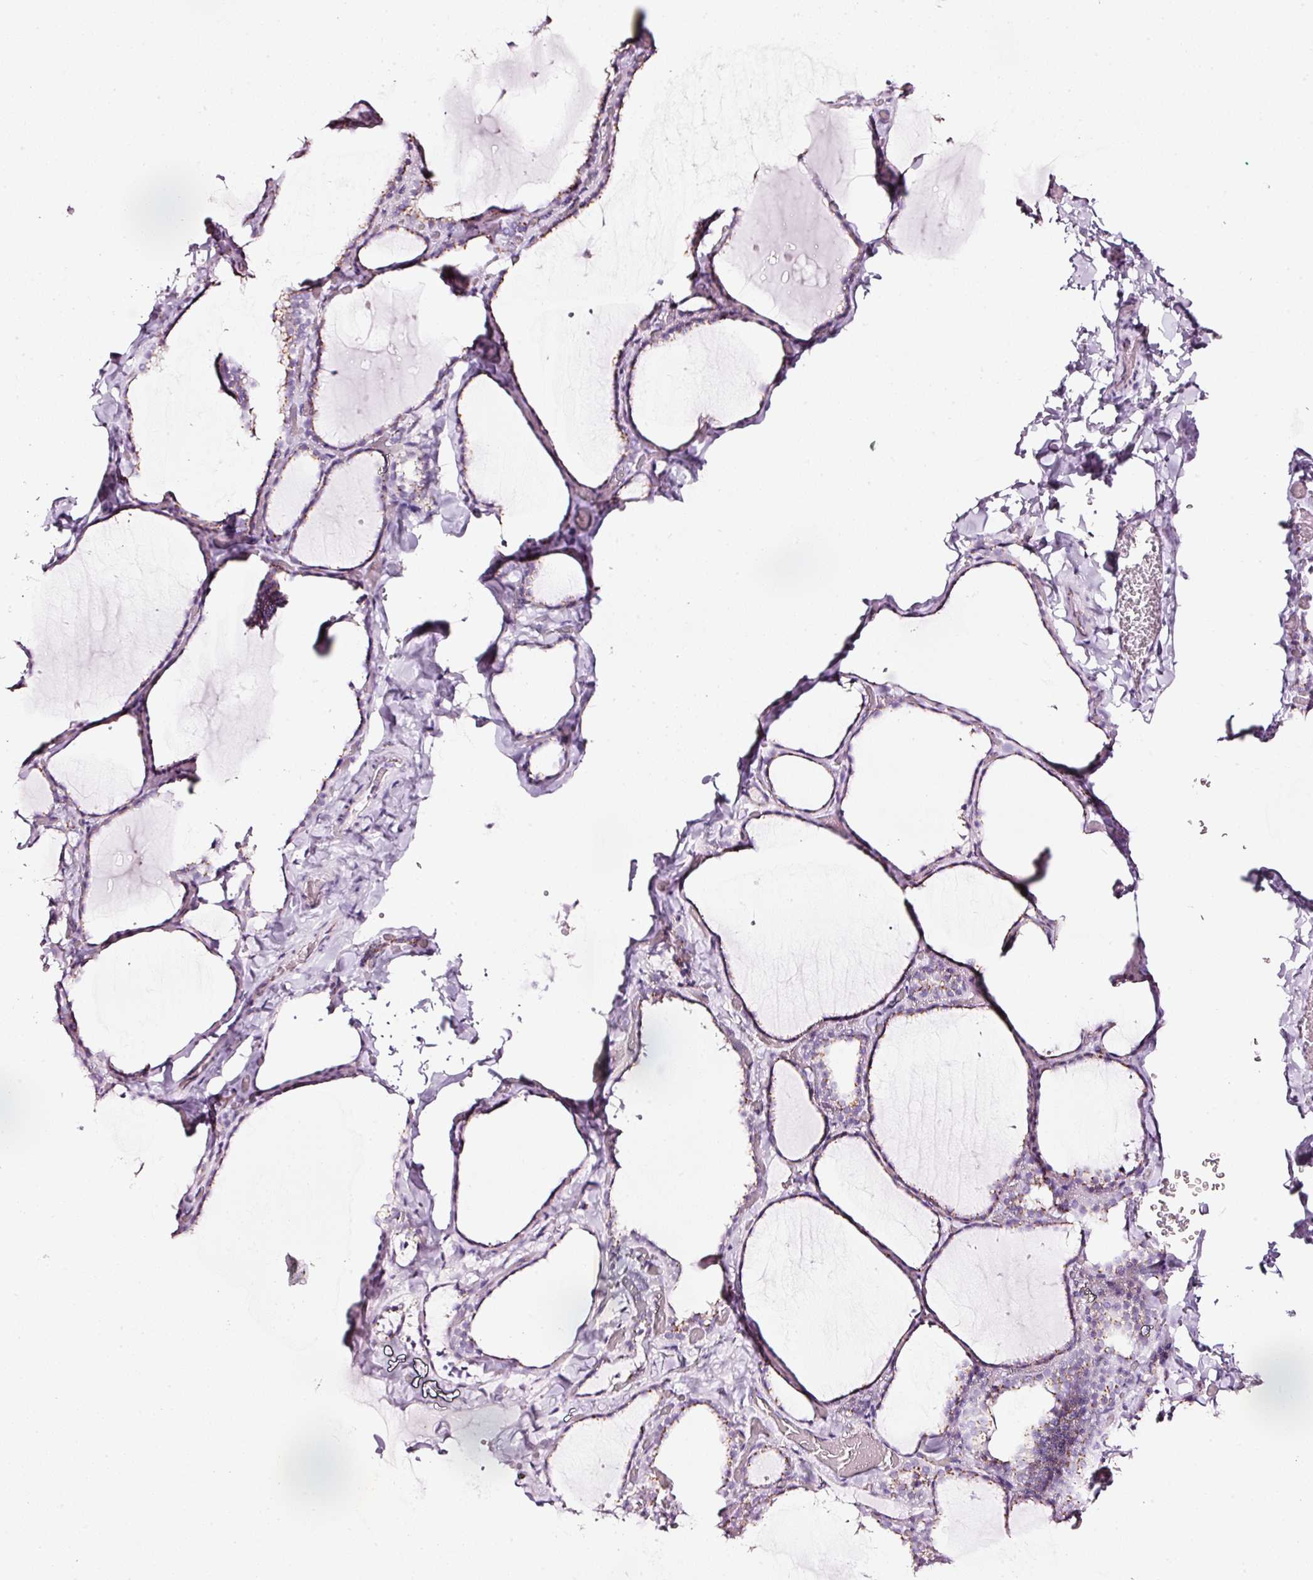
{"staining": {"intensity": "moderate", "quantity": "<25%", "location": "cytoplasmic/membranous"}, "tissue": "thyroid gland", "cell_type": "Glandular cells", "image_type": "normal", "snomed": [{"axis": "morphology", "description": "Normal tissue, NOS"}, {"axis": "topography", "description": "Thyroid gland"}], "caption": "A high-resolution micrograph shows immunohistochemistry staining of normal thyroid gland, which displays moderate cytoplasmic/membranous expression in about <25% of glandular cells. (DAB (3,3'-diaminobenzidine) = brown stain, brightfield microscopy at high magnification).", "gene": "SDF4", "patient": {"sex": "female", "age": 22}}